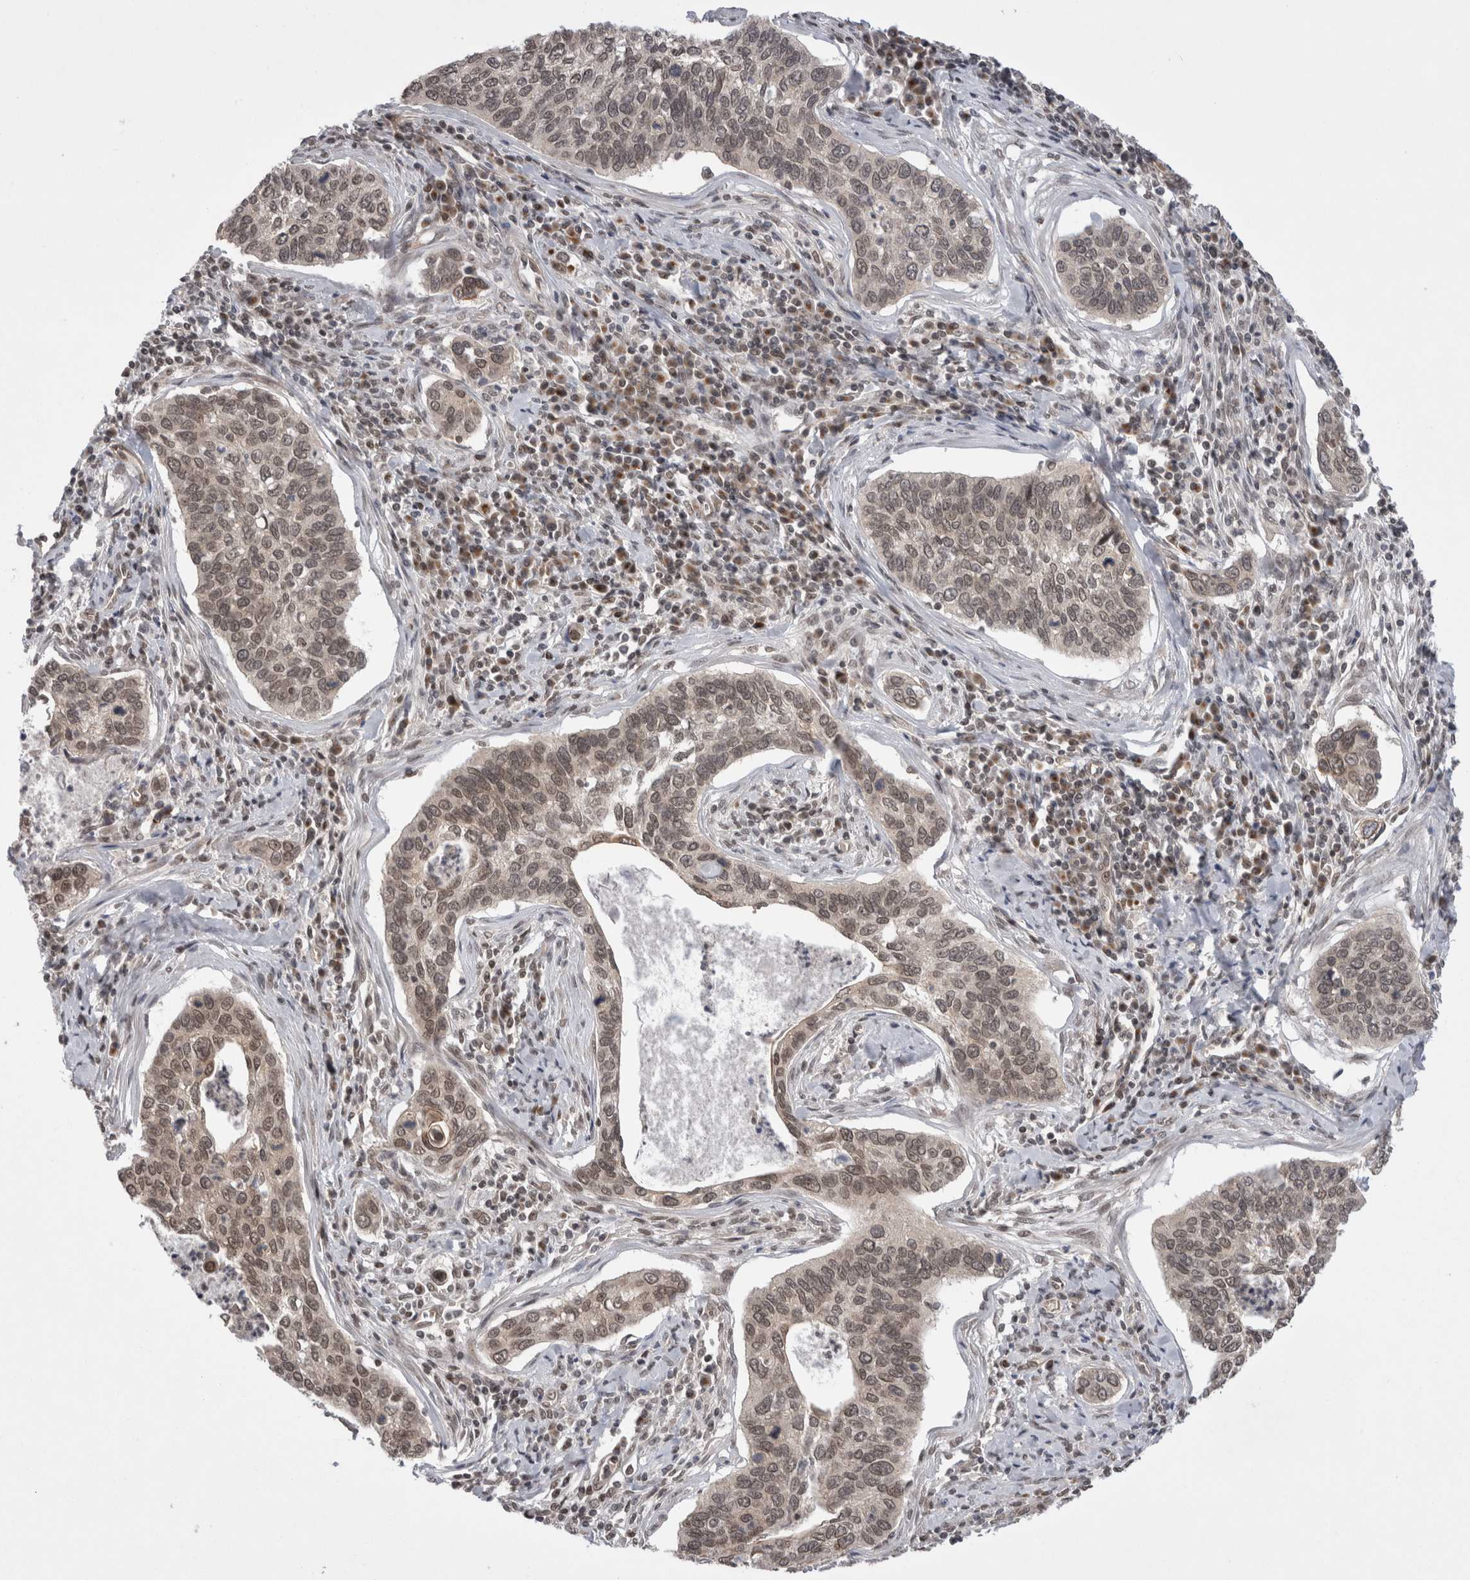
{"staining": {"intensity": "weak", "quantity": ">75%", "location": "cytoplasmic/membranous,nuclear"}, "tissue": "cervical cancer", "cell_type": "Tumor cells", "image_type": "cancer", "snomed": [{"axis": "morphology", "description": "Squamous cell carcinoma, NOS"}, {"axis": "topography", "description": "Cervix"}], "caption": "Weak cytoplasmic/membranous and nuclear staining for a protein is present in about >75% of tumor cells of cervical squamous cell carcinoma using immunohistochemistry.", "gene": "ZNF341", "patient": {"sex": "female", "age": 53}}